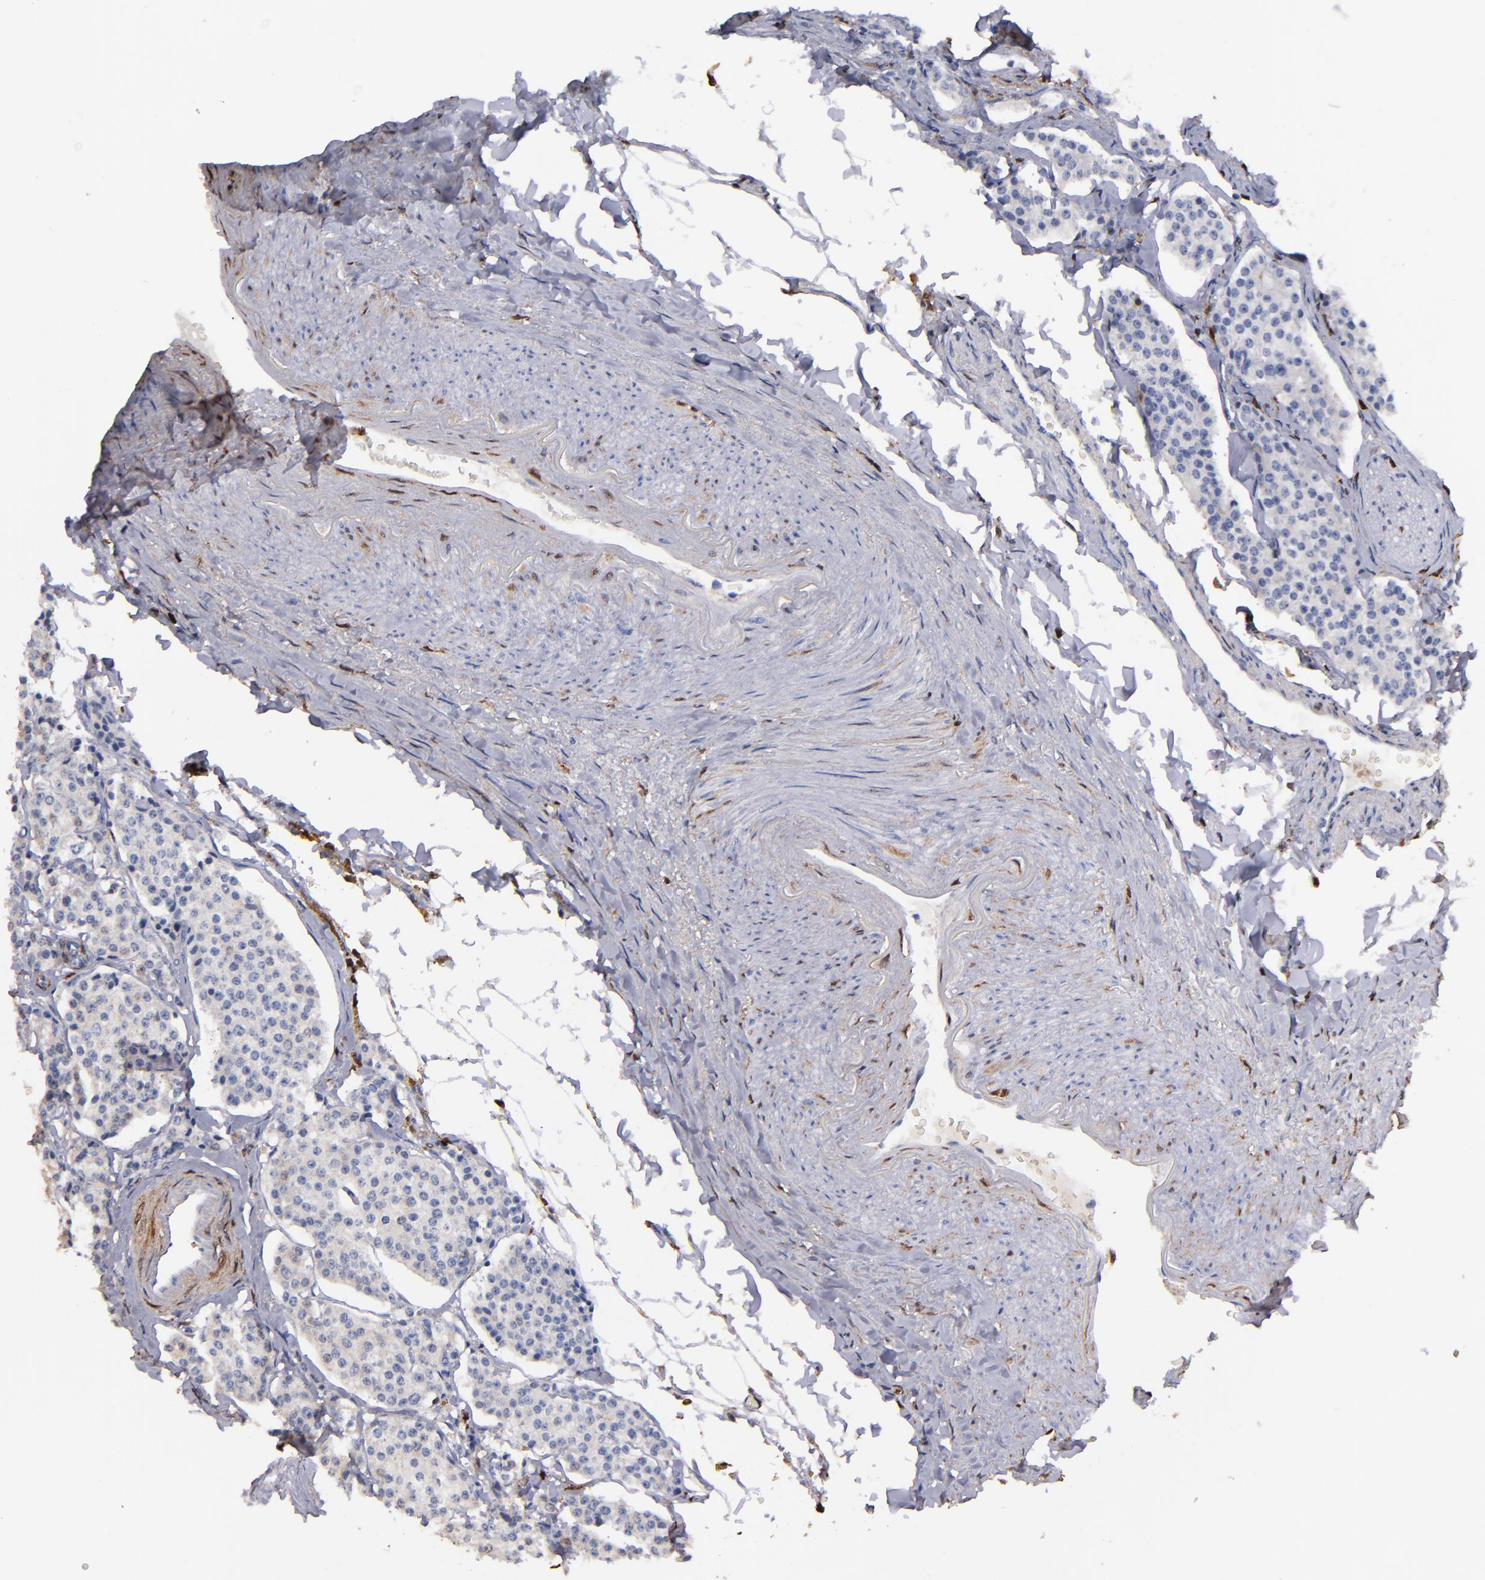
{"staining": {"intensity": "negative", "quantity": "none", "location": "none"}, "tissue": "carcinoid", "cell_type": "Tumor cells", "image_type": "cancer", "snomed": [{"axis": "morphology", "description": "Carcinoid, malignant, NOS"}, {"axis": "topography", "description": "Colon"}], "caption": "A micrograph of carcinoid stained for a protein displays no brown staining in tumor cells.", "gene": "S100A4", "patient": {"sex": "female", "age": 61}}